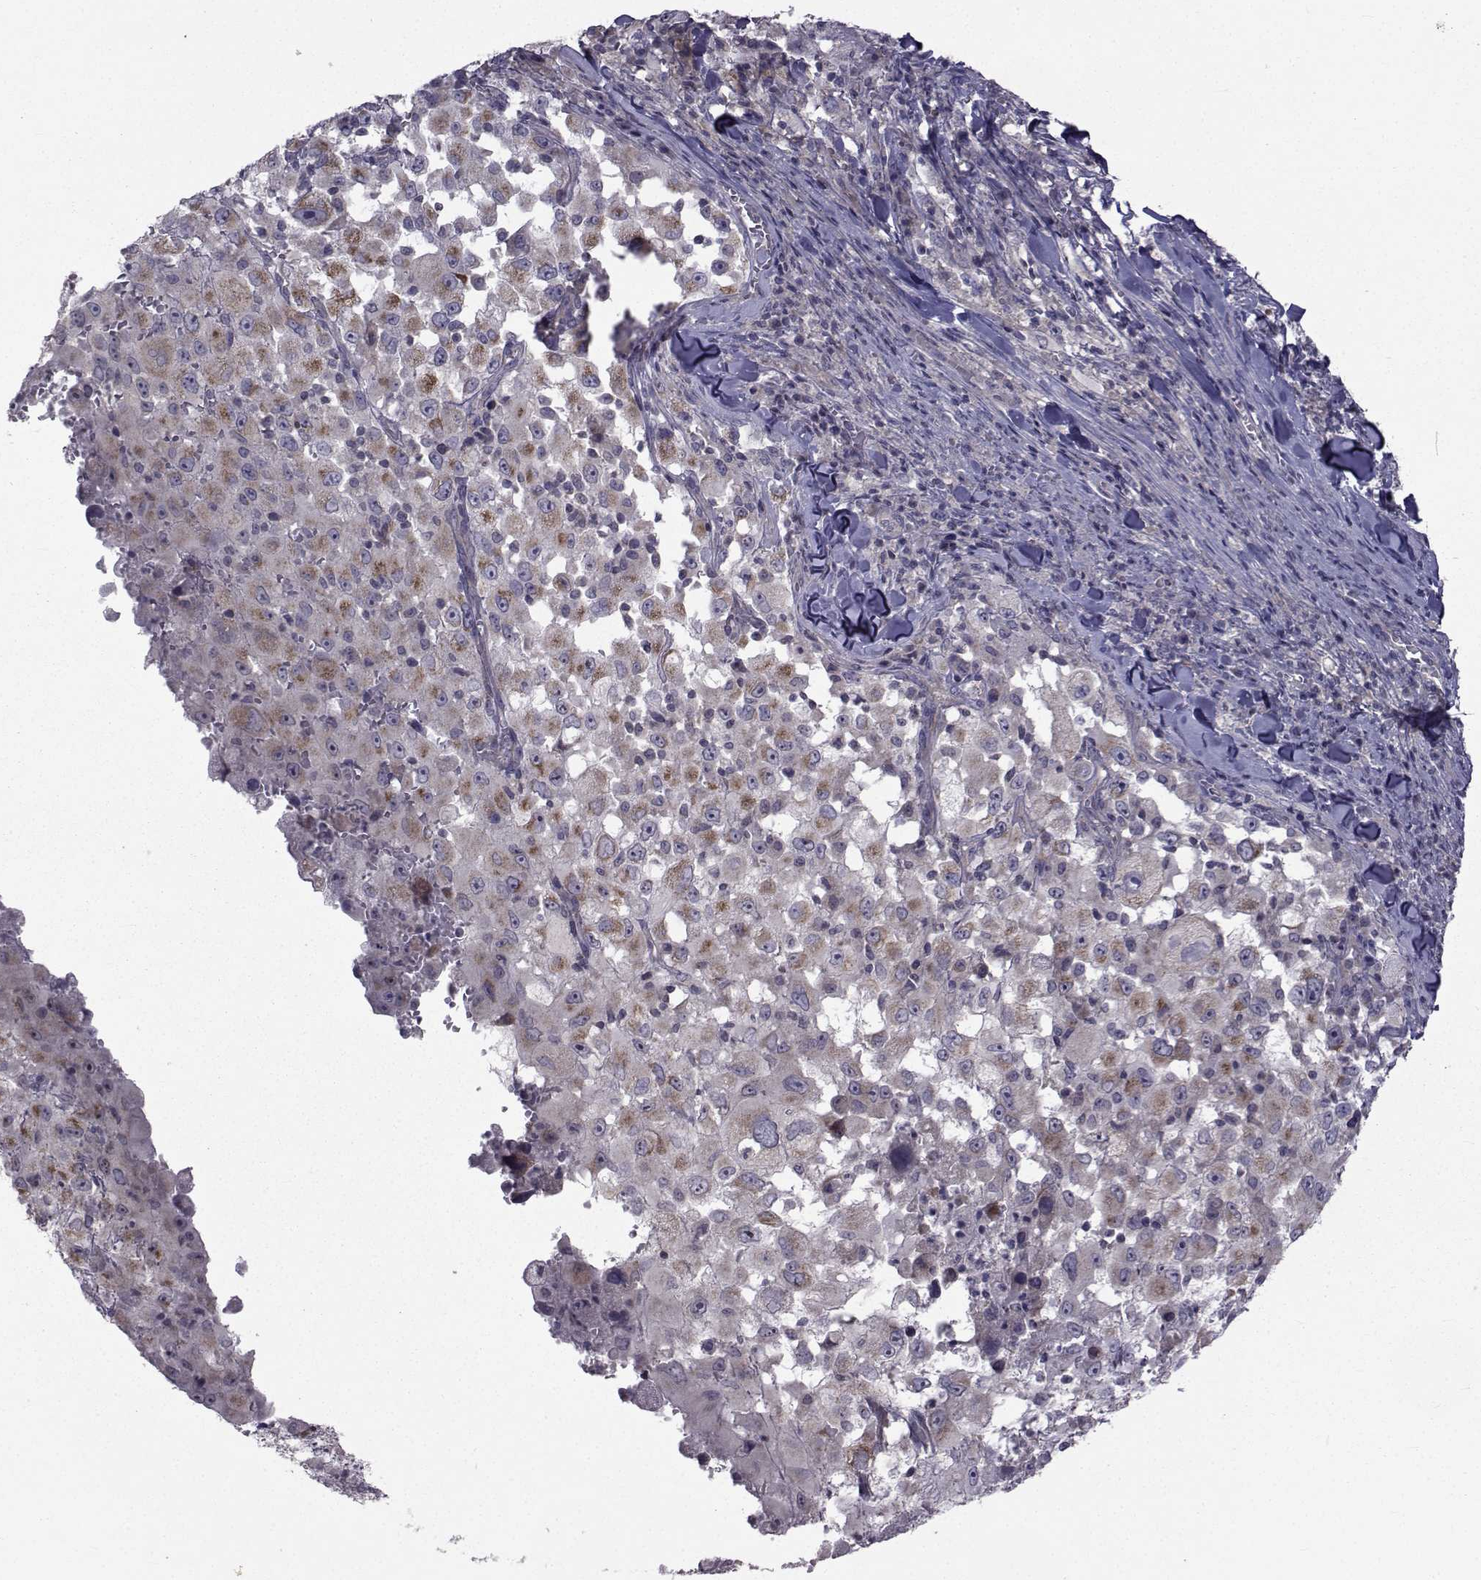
{"staining": {"intensity": "negative", "quantity": "none", "location": "none"}, "tissue": "melanoma", "cell_type": "Tumor cells", "image_type": "cancer", "snomed": [{"axis": "morphology", "description": "Malignant melanoma, Metastatic site"}, {"axis": "topography", "description": "Soft tissue"}], "caption": "There is no significant staining in tumor cells of malignant melanoma (metastatic site). Nuclei are stained in blue.", "gene": "CFAP74", "patient": {"sex": "male", "age": 50}}